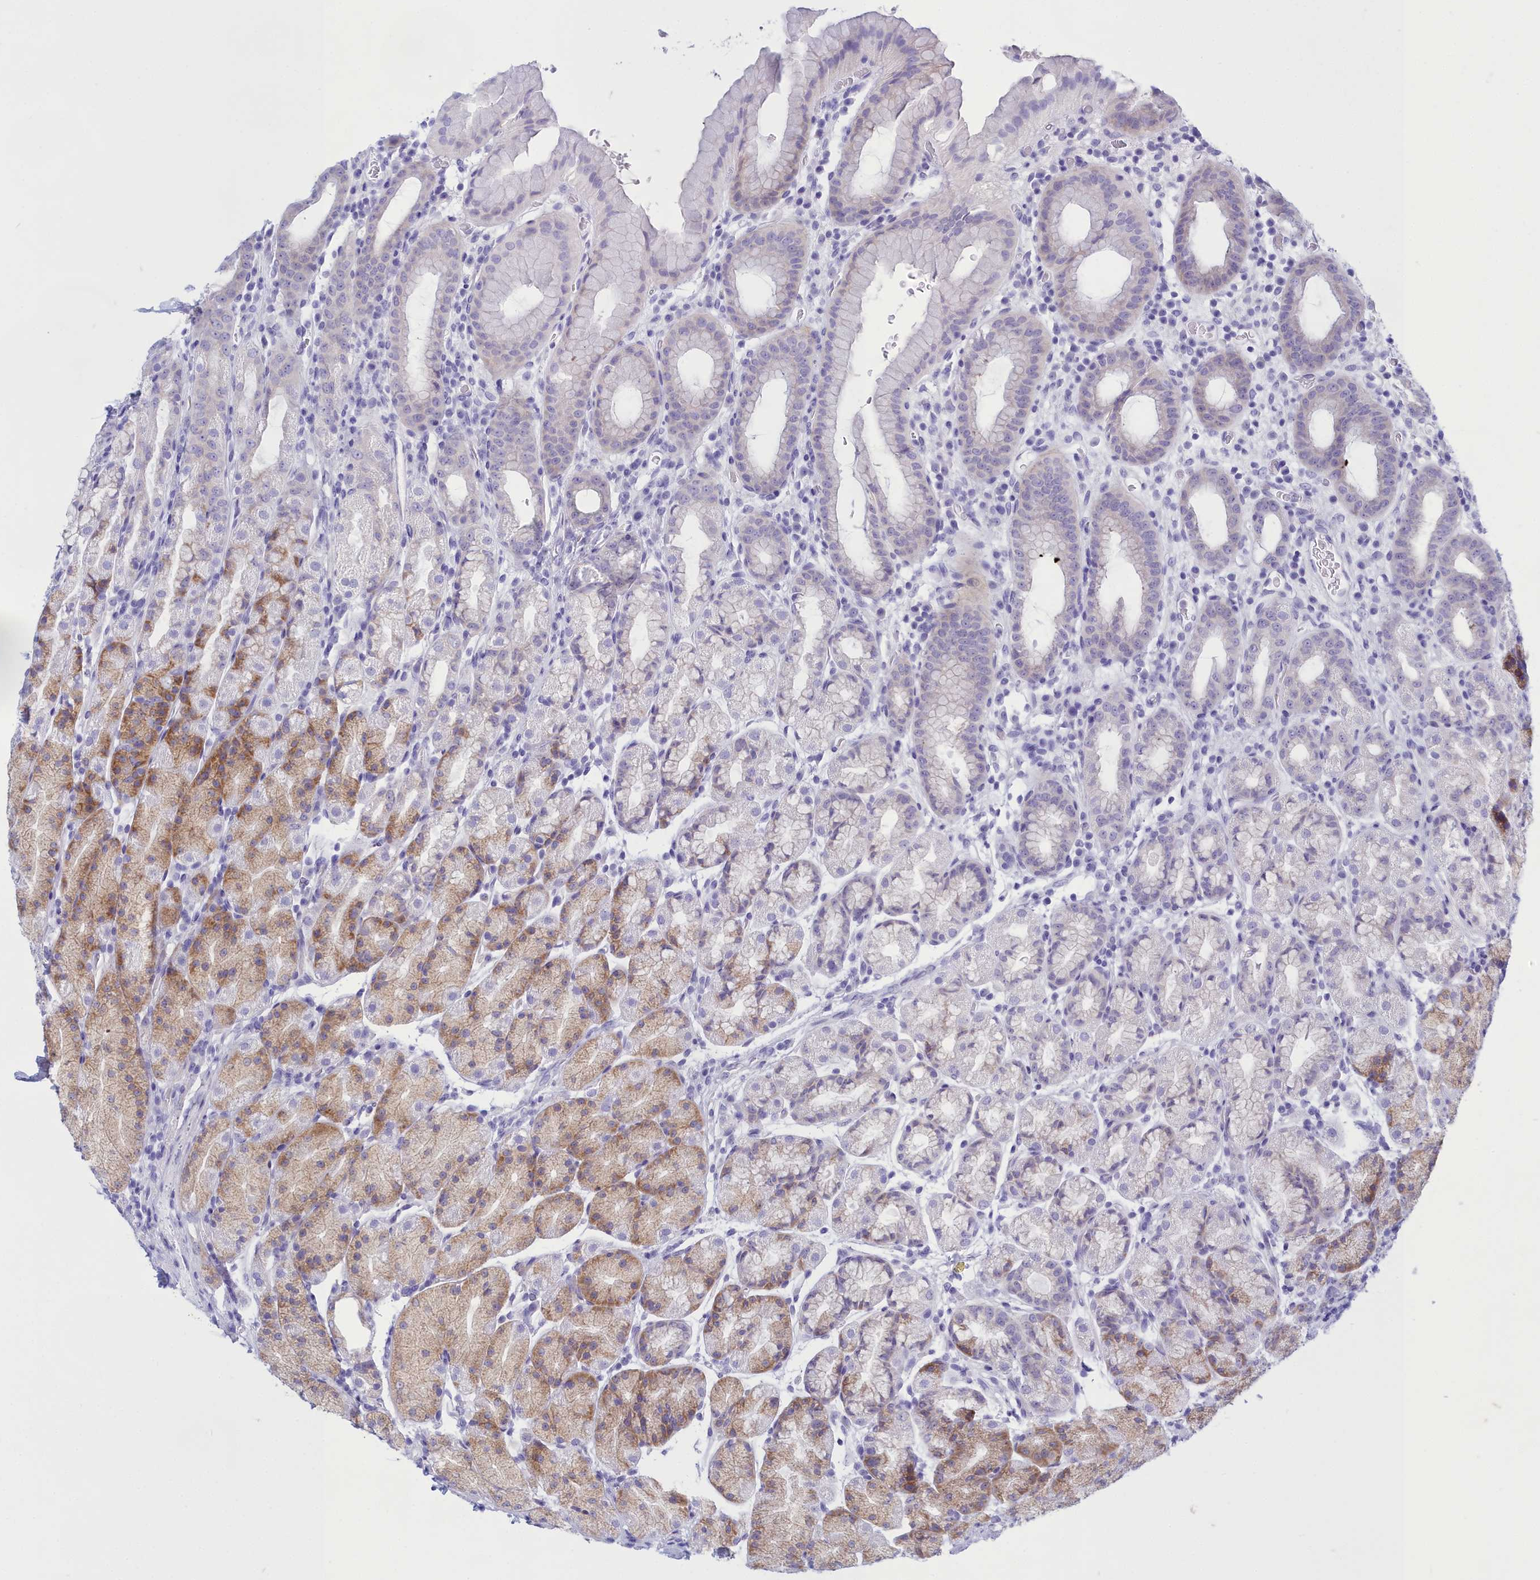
{"staining": {"intensity": "moderate", "quantity": "25%-75%", "location": "cytoplasmic/membranous"}, "tissue": "stomach", "cell_type": "Glandular cells", "image_type": "normal", "snomed": [{"axis": "morphology", "description": "Normal tissue, NOS"}, {"axis": "topography", "description": "Stomach, upper"}, {"axis": "topography", "description": "Stomach, lower"}, {"axis": "topography", "description": "Small intestine"}], "caption": "Immunohistochemistry (IHC) photomicrograph of unremarkable human stomach stained for a protein (brown), which exhibits medium levels of moderate cytoplasmic/membranous staining in about 25%-75% of glandular cells.", "gene": "TMEM97", "patient": {"sex": "male", "age": 68}}